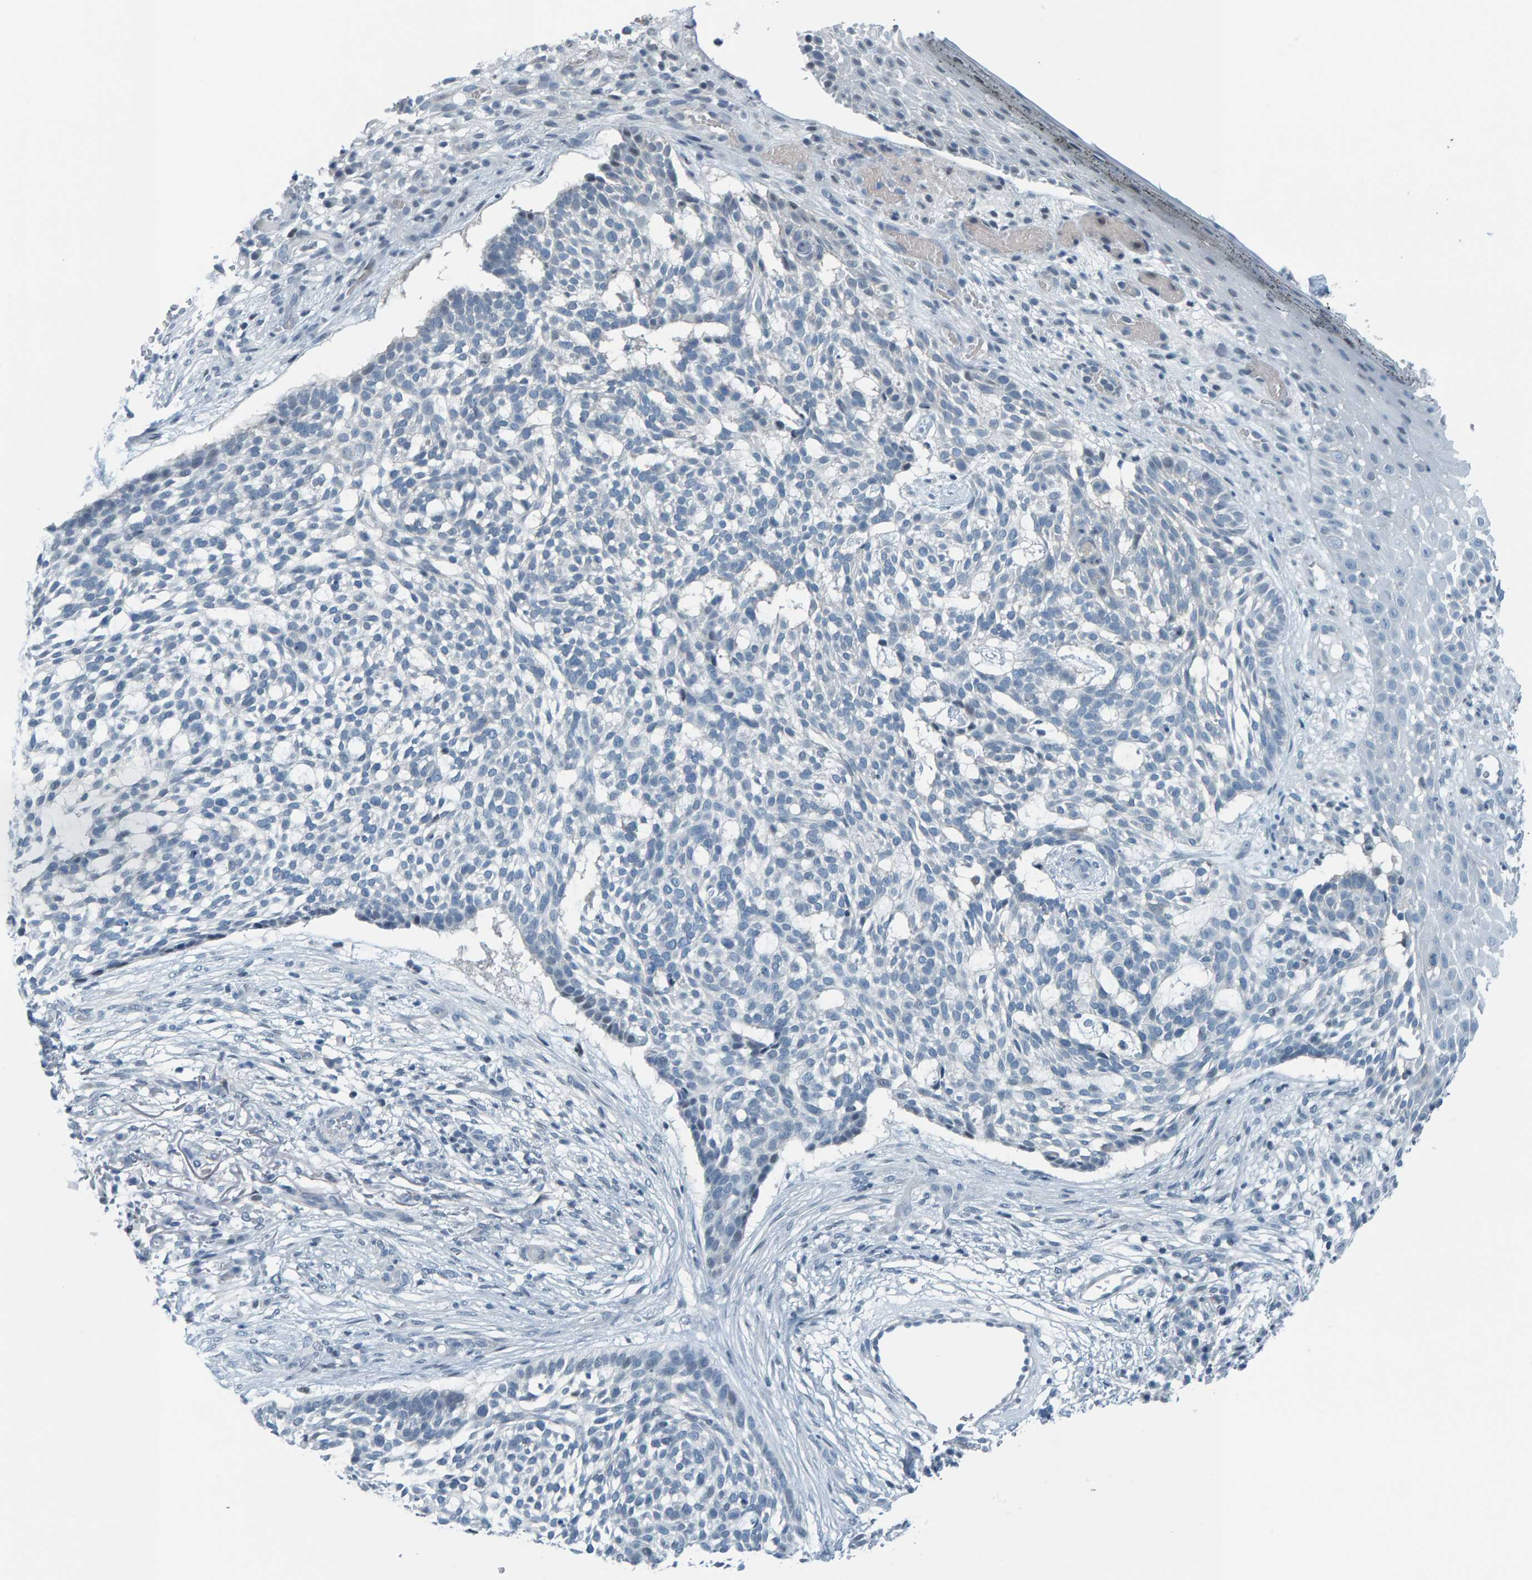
{"staining": {"intensity": "negative", "quantity": "none", "location": "none"}, "tissue": "skin cancer", "cell_type": "Tumor cells", "image_type": "cancer", "snomed": [{"axis": "morphology", "description": "Basal cell carcinoma"}, {"axis": "topography", "description": "Skin"}], "caption": "The histopathology image demonstrates no staining of tumor cells in skin cancer. (IHC, brightfield microscopy, high magnification).", "gene": "CNP", "patient": {"sex": "female", "age": 64}}